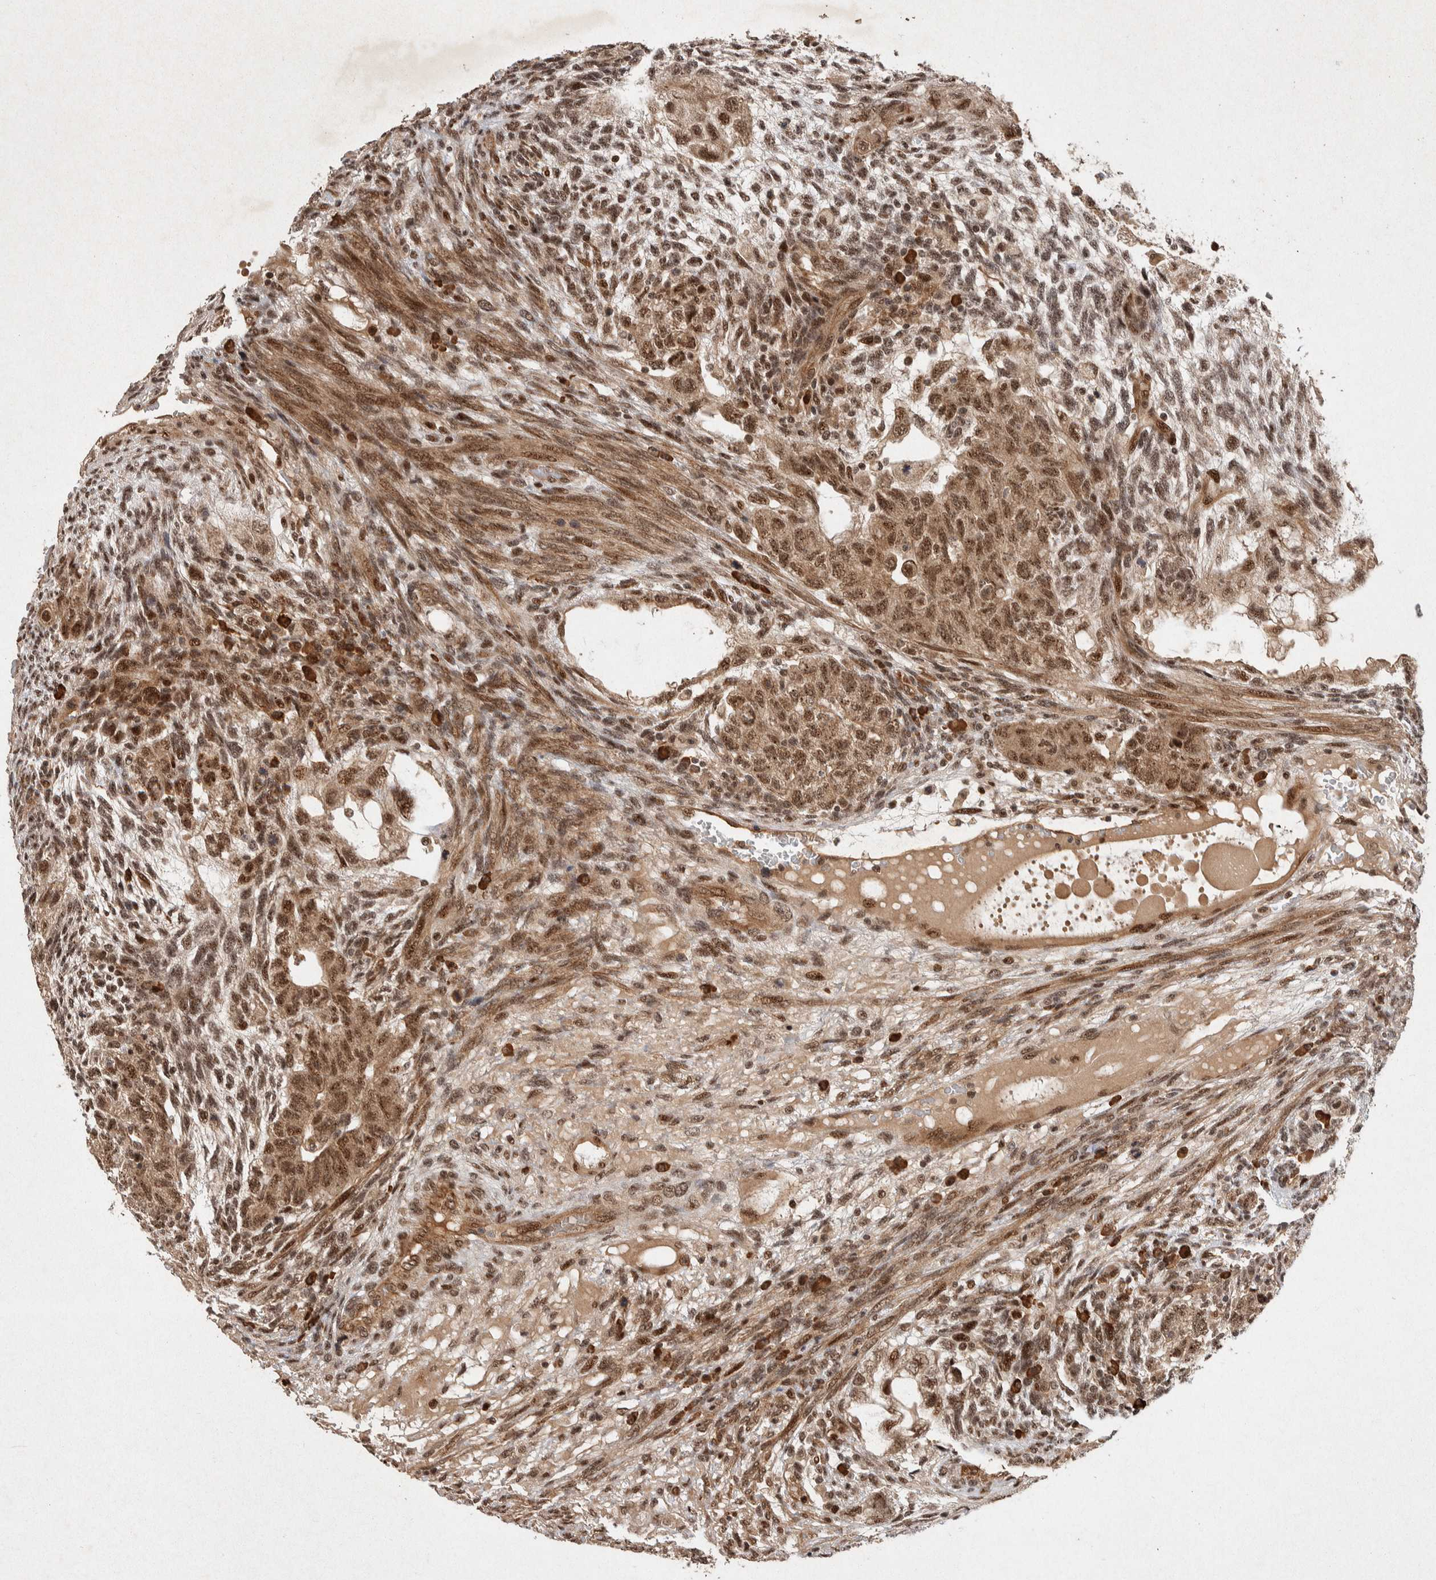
{"staining": {"intensity": "moderate", "quantity": ">75%", "location": "cytoplasmic/membranous,nuclear"}, "tissue": "testis cancer", "cell_type": "Tumor cells", "image_type": "cancer", "snomed": [{"axis": "morphology", "description": "Normal tissue, NOS"}, {"axis": "morphology", "description": "Carcinoma, Embryonal, NOS"}, {"axis": "topography", "description": "Testis"}], "caption": "A photomicrograph showing moderate cytoplasmic/membranous and nuclear expression in approximately >75% of tumor cells in testis embryonal carcinoma, as visualized by brown immunohistochemical staining.", "gene": "TOR1B", "patient": {"sex": "male", "age": 36}}